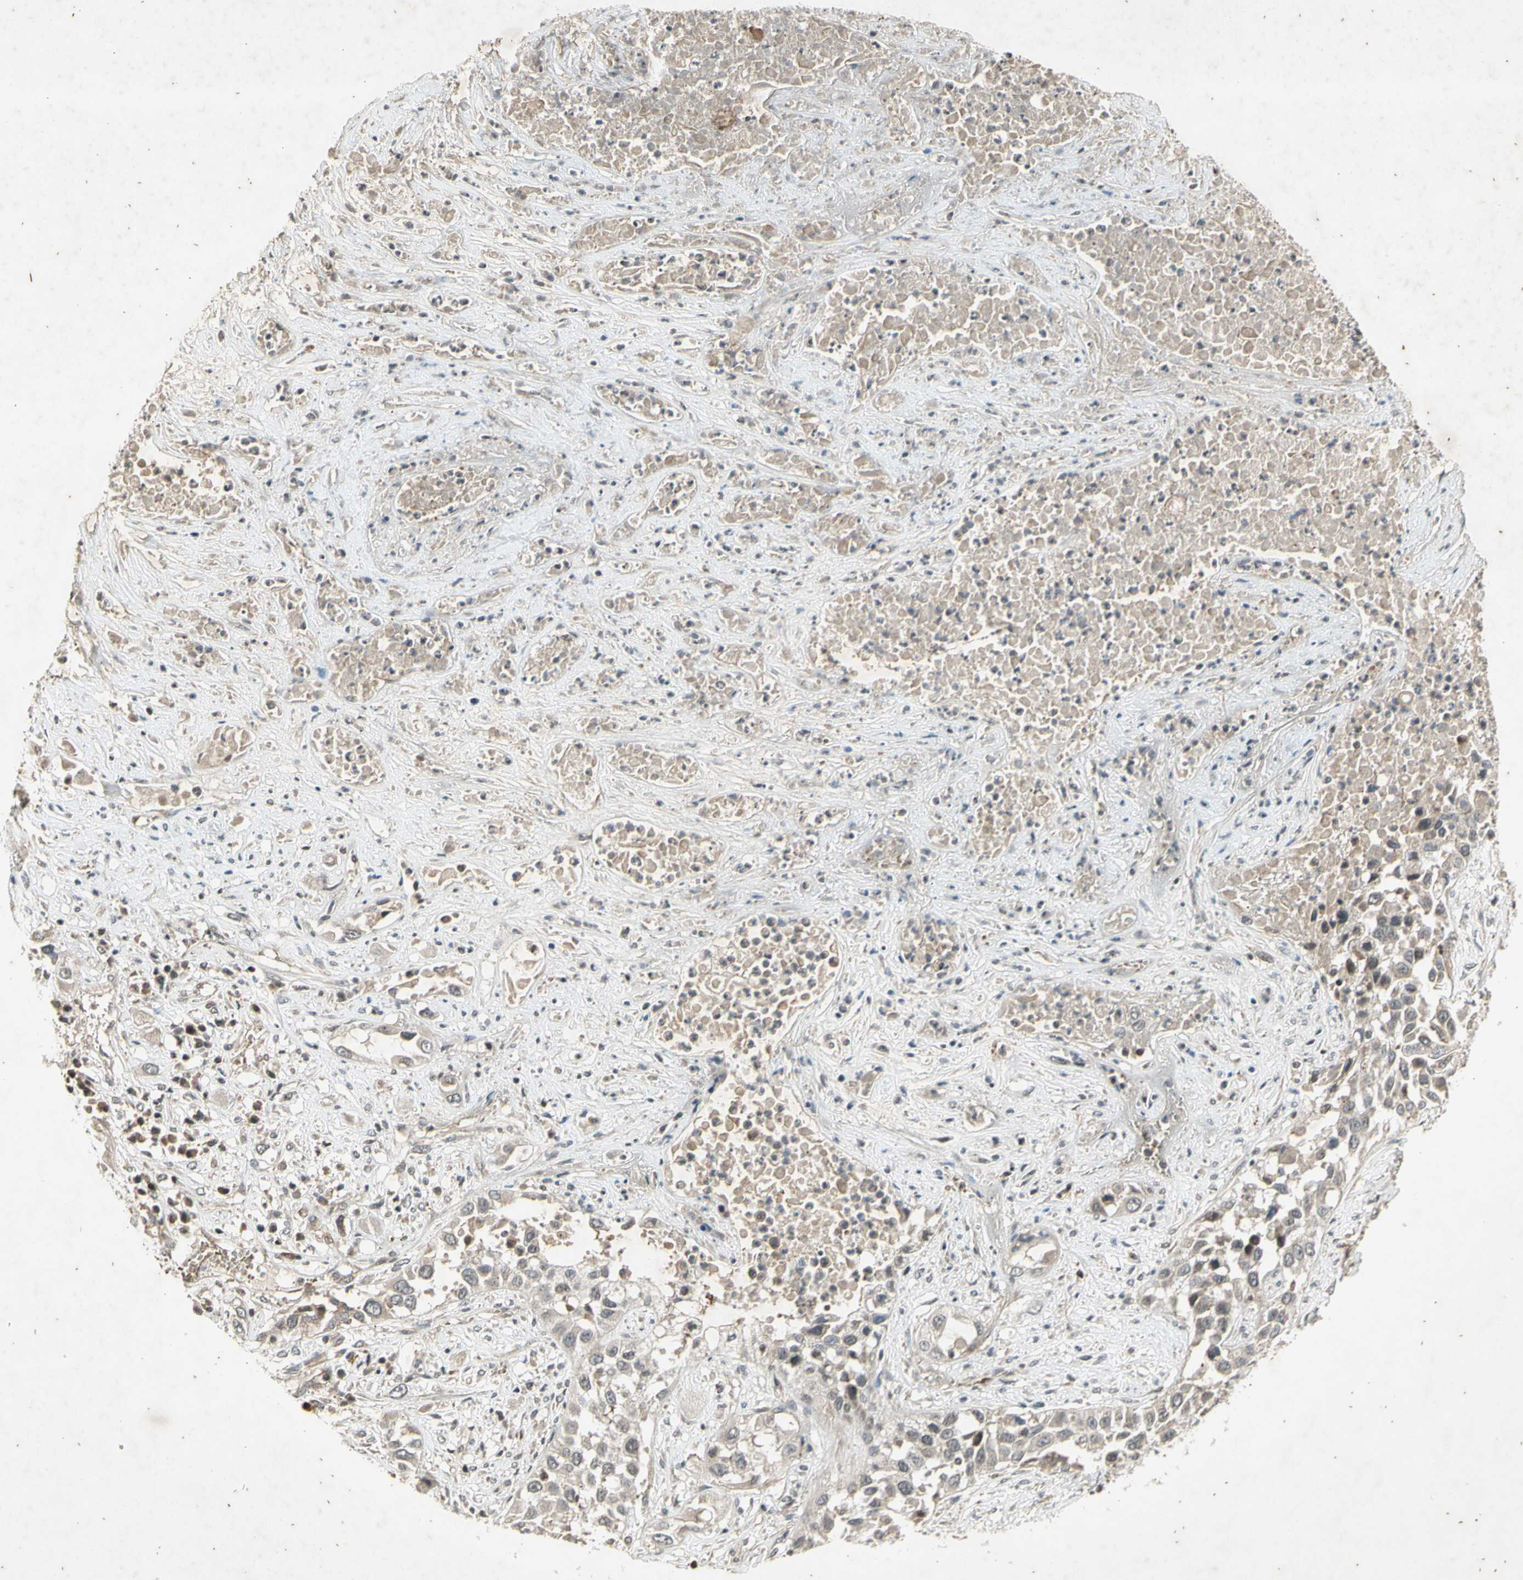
{"staining": {"intensity": "weak", "quantity": "25%-75%", "location": "cytoplasmic/membranous"}, "tissue": "lung cancer", "cell_type": "Tumor cells", "image_type": "cancer", "snomed": [{"axis": "morphology", "description": "Squamous cell carcinoma, NOS"}, {"axis": "topography", "description": "Lung"}], "caption": "This photomicrograph exhibits lung cancer stained with immunohistochemistry (IHC) to label a protein in brown. The cytoplasmic/membranous of tumor cells show weak positivity for the protein. Nuclei are counter-stained blue.", "gene": "EFNB2", "patient": {"sex": "male", "age": 71}}